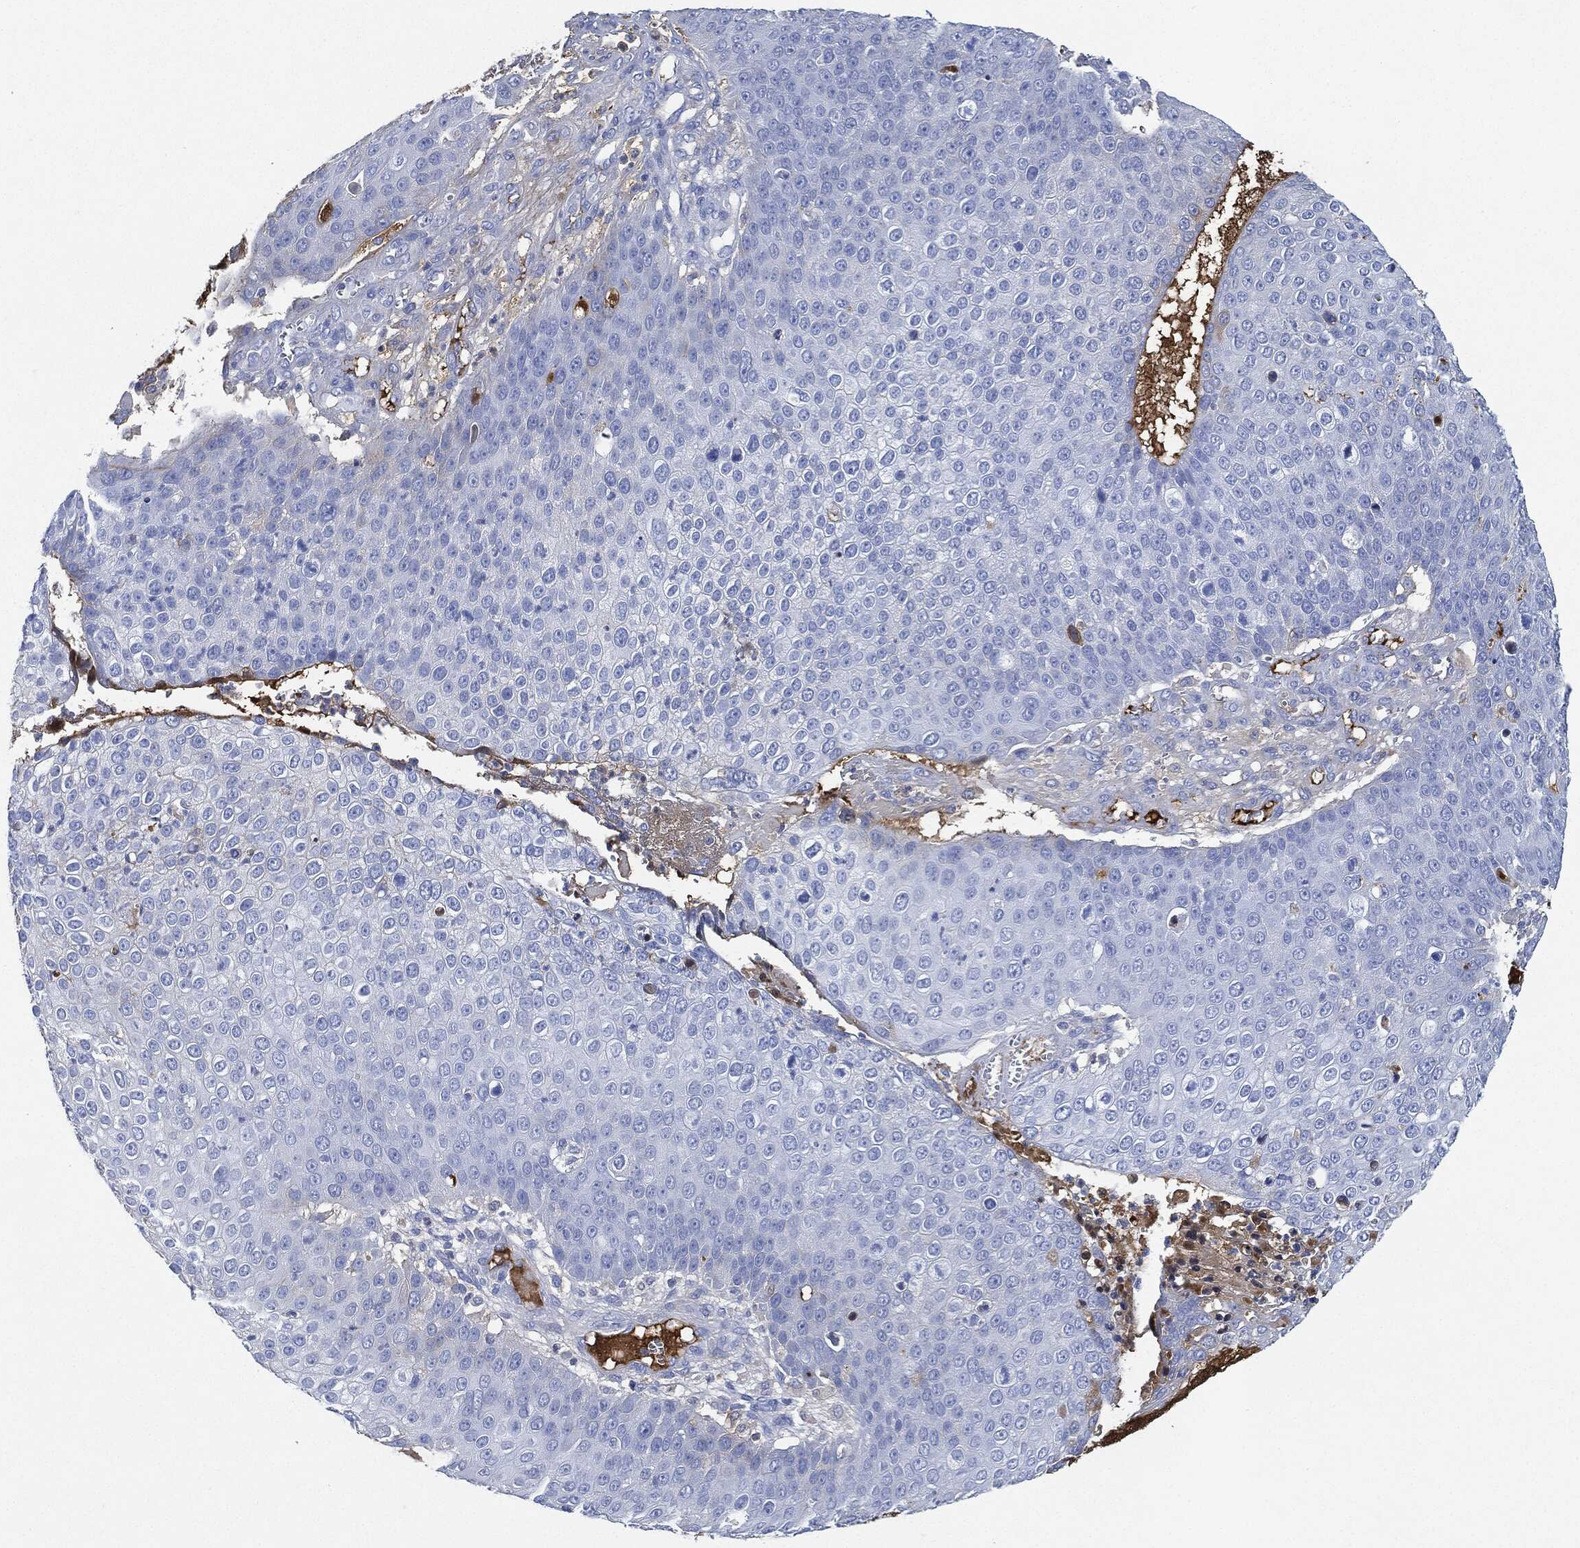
{"staining": {"intensity": "negative", "quantity": "none", "location": "none"}, "tissue": "skin cancer", "cell_type": "Tumor cells", "image_type": "cancer", "snomed": [{"axis": "morphology", "description": "Squamous cell carcinoma, NOS"}, {"axis": "topography", "description": "Skin"}], "caption": "High magnification brightfield microscopy of skin squamous cell carcinoma stained with DAB (brown) and counterstained with hematoxylin (blue): tumor cells show no significant staining.", "gene": "IGLV6-57", "patient": {"sex": "male", "age": 71}}